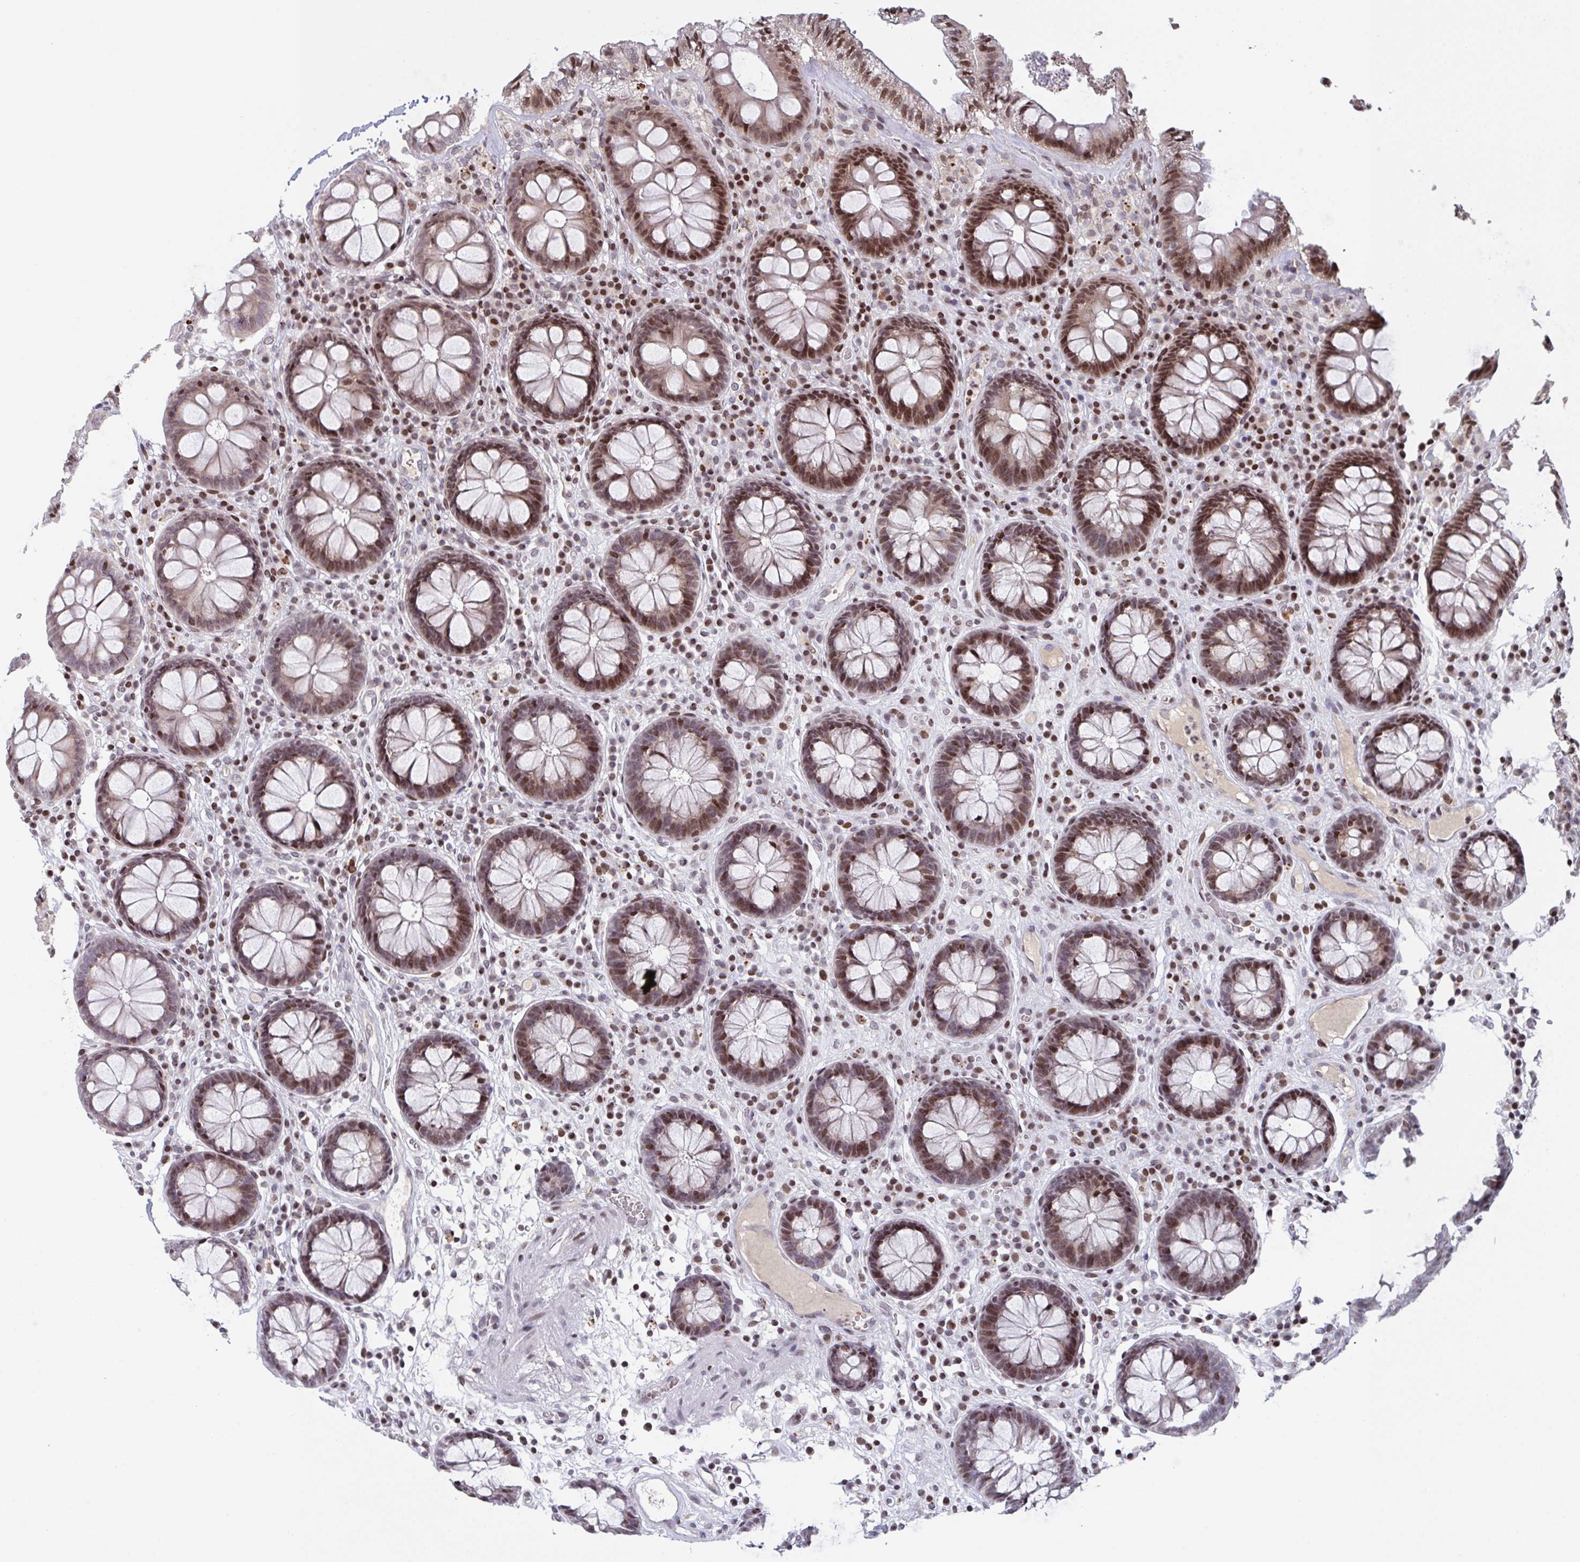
{"staining": {"intensity": "weak", "quantity": "25%-75%", "location": "nuclear"}, "tissue": "colon", "cell_type": "Endothelial cells", "image_type": "normal", "snomed": [{"axis": "morphology", "description": "Normal tissue, NOS"}, {"axis": "topography", "description": "Colon"}, {"axis": "topography", "description": "Peripheral nerve tissue"}], "caption": "IHC staining of normal colon, which exhibits low levels of weak nuclear positivity in approximately 25%-75% of endothelial cells indicating weak nuclear protein staining. The staining was performed using DAB (3,3'-diaminobenzidine) (brown) for protein detection and nuclei were counterstained in hematoxylin (blue).", "gene": "PCDHB8", "patient": {"sex": "male", "age": 84}}